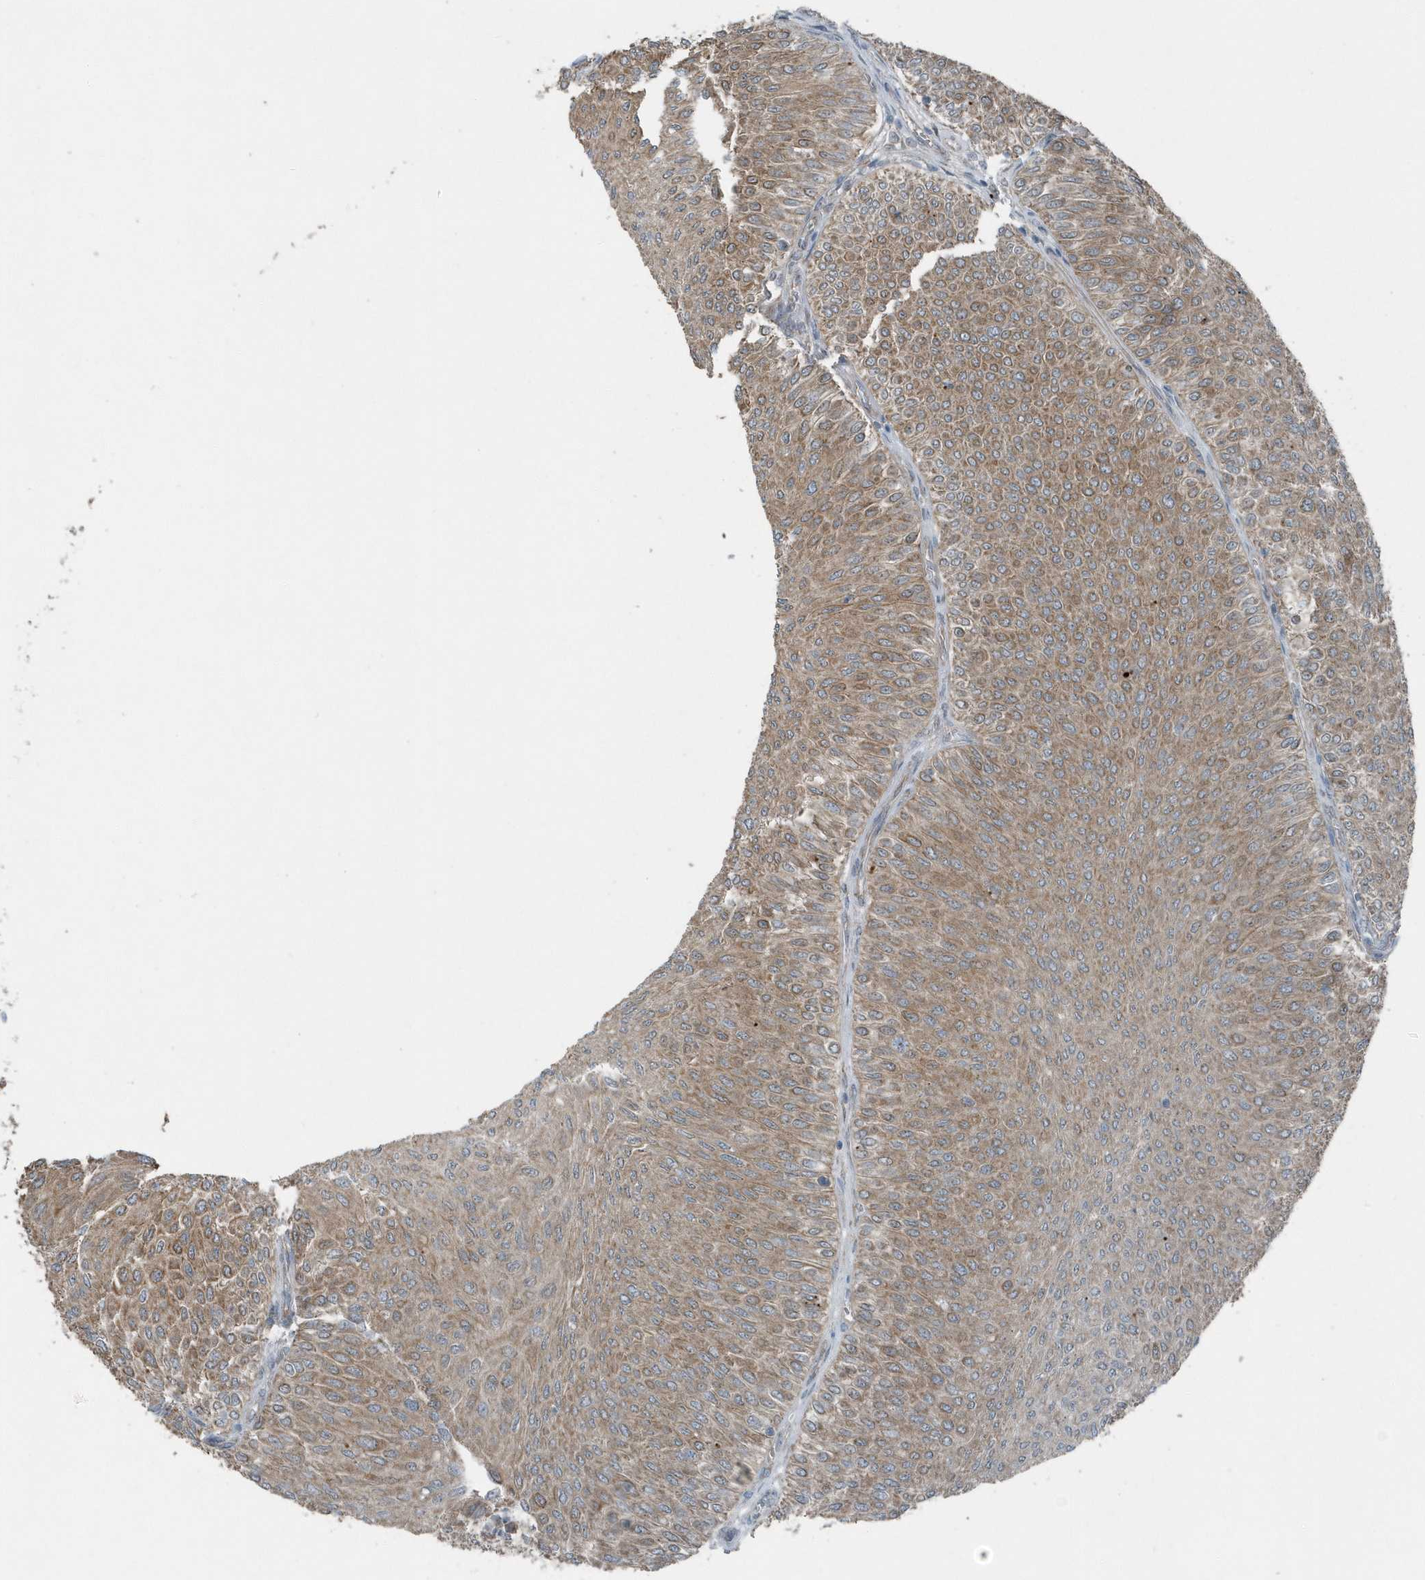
{"staining": {"intensity": "moderate", "quantity": ">75%", "location": "cytoplasmic/membranous"}, "tissue": "urothelial cancer", "cell_type": "Tumor cells", "image_type": "cancer", "snomed": [{"axis": "morphology", "description": "Urothelial carcinoma, Low grade"}, {"axis": "topography", "description": "Urinary bladder"}], "caption": "The photomicrograph reveals staining of low-grade urothelial carcinoma, revealing moderate cytoplasmic/membranous protein staining (brown color) within tumor cells. (Stains: DAB (3,3'-diaminobenzidine) in brown, nuclei in blue, Microscopy: brightfield microscopy at high magnification).", "gene": "GCC2", "patient": {"sex": "male", "age": 78}}